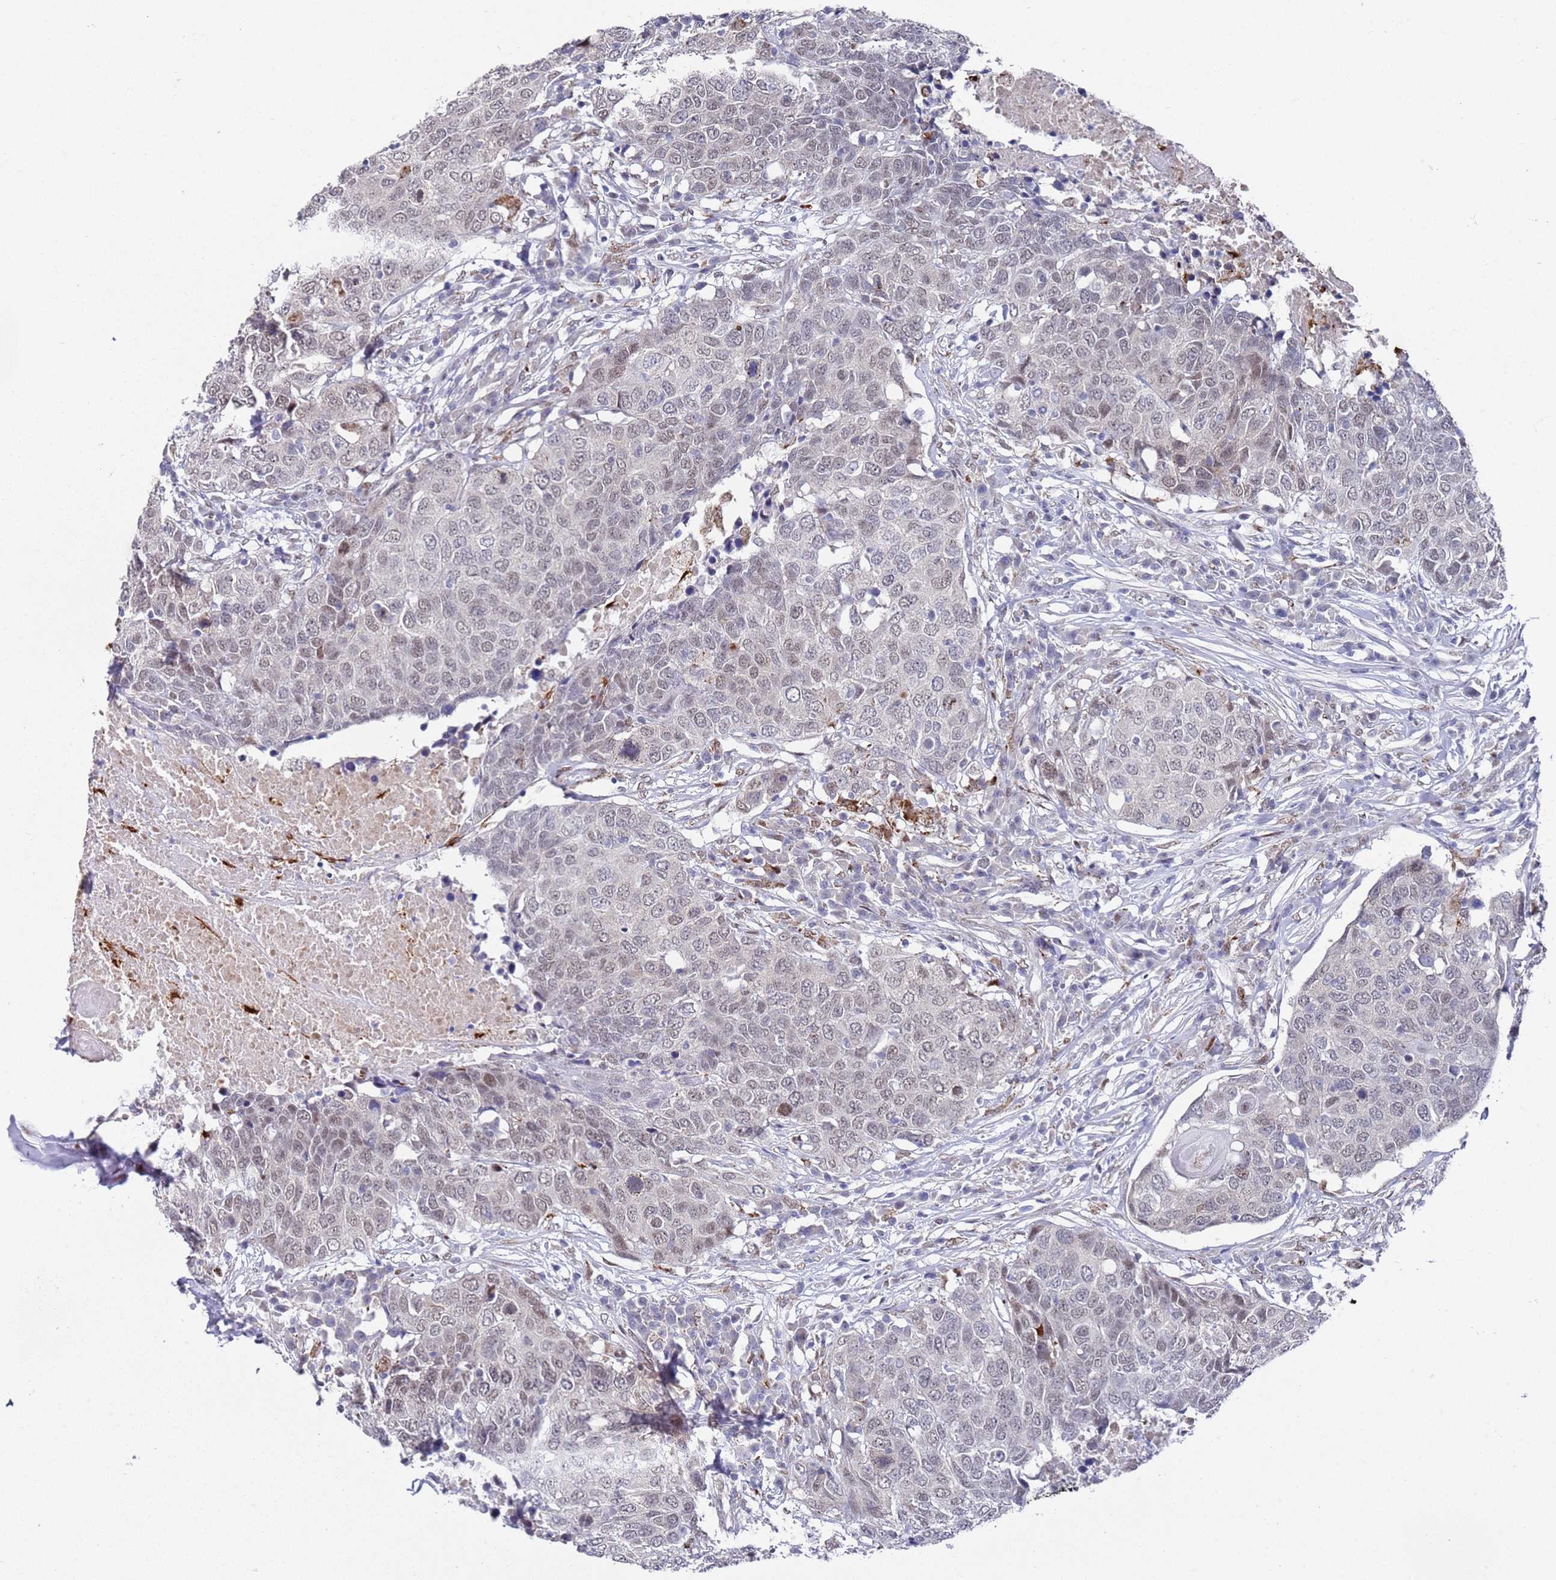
{"staining": {"intensity": "weak", "quantity": "25%-75%", "location": "nuclear"}, "tissue": "head and neck cancer", "cell_type": "Tumor cells", "image_type": "cancer", "snomed": [{"axis": "morphology", "description": "Squamous cell carcinoma, NOS"}, {"axis": "topography", "description": "Head-Neck"}], "caption": "Immunohistochemistry (IHC) photomicrograph of neoplastic tissue: human head and neck squamous cell carcinoma stained using IHC exhibits low levels of weak protein expression localized specifically in the nuclear of tumor cells, appearing as a nuclear brown color.", "gene": "COPS6", "patient": {"sex": "male", "age": 66}}